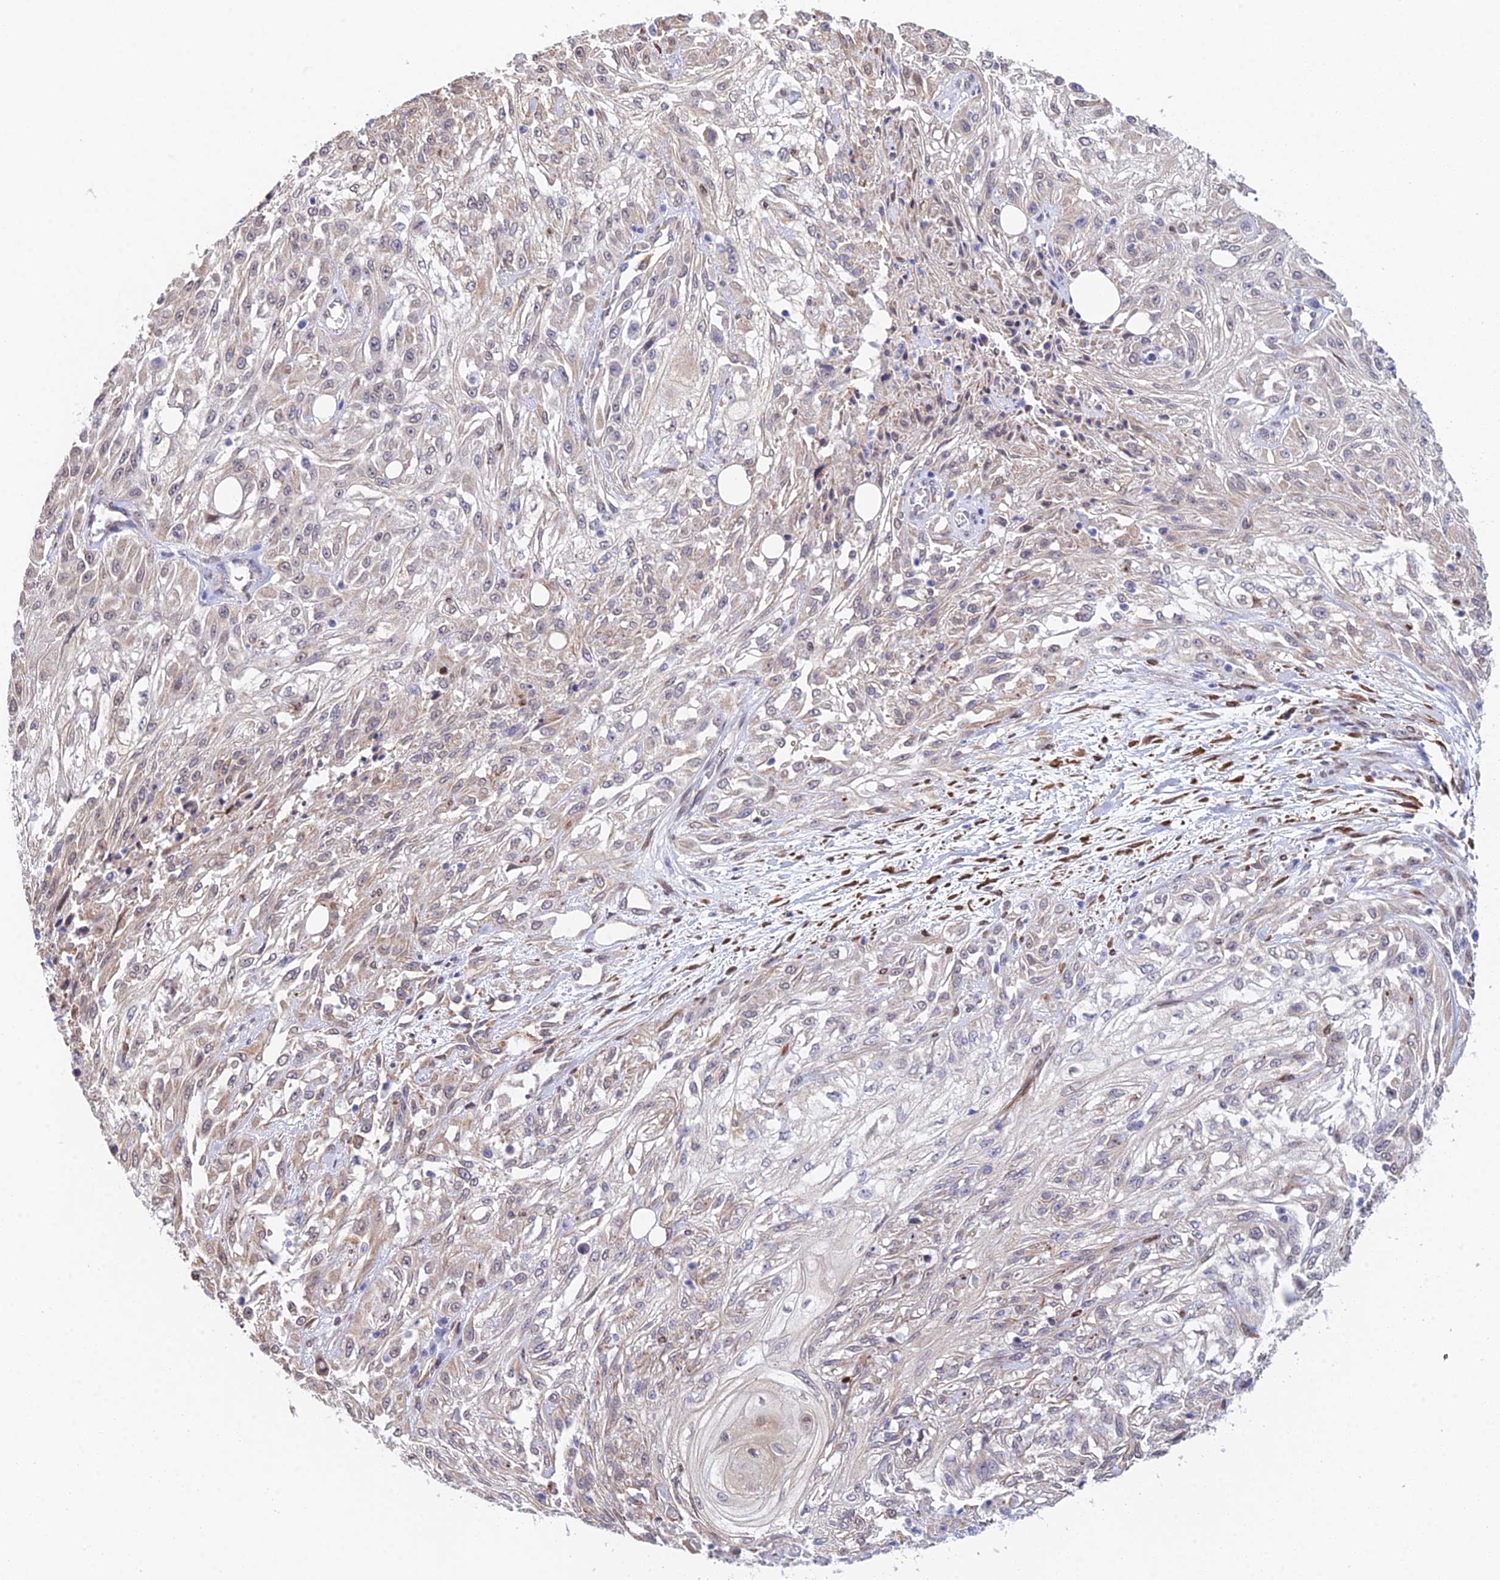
{"staining": {"intensity": "weak", "quantity": "25%-75%", "location": "cytoplasmic/membranous"}, "tissue": "skin cancer", "cell_type": "Tumor cells", "image_type": "cancer", "snomed": [{"axis": "morphology", "description": "Squamous cell carcinoma, NOS"}, {"axis": "morphology", "description": "Squamous cell carcinoma, metastatic, NOS"}, {"axis": "topography", "description": "Skin"}, {"axis": "topography", "description": "Lymph node"}], "caption": "Squamous cell carcinoma (skin) tissue demonstrates weak cytoplasmic/membranous positivity in approximately 25%-75% of tumor cells, visualized by immunohistochemistry. (IHC, brightfield microscopy, high magnification).", "gene": "MXRA7", "patient": {"sex": "male", "age": 75}}